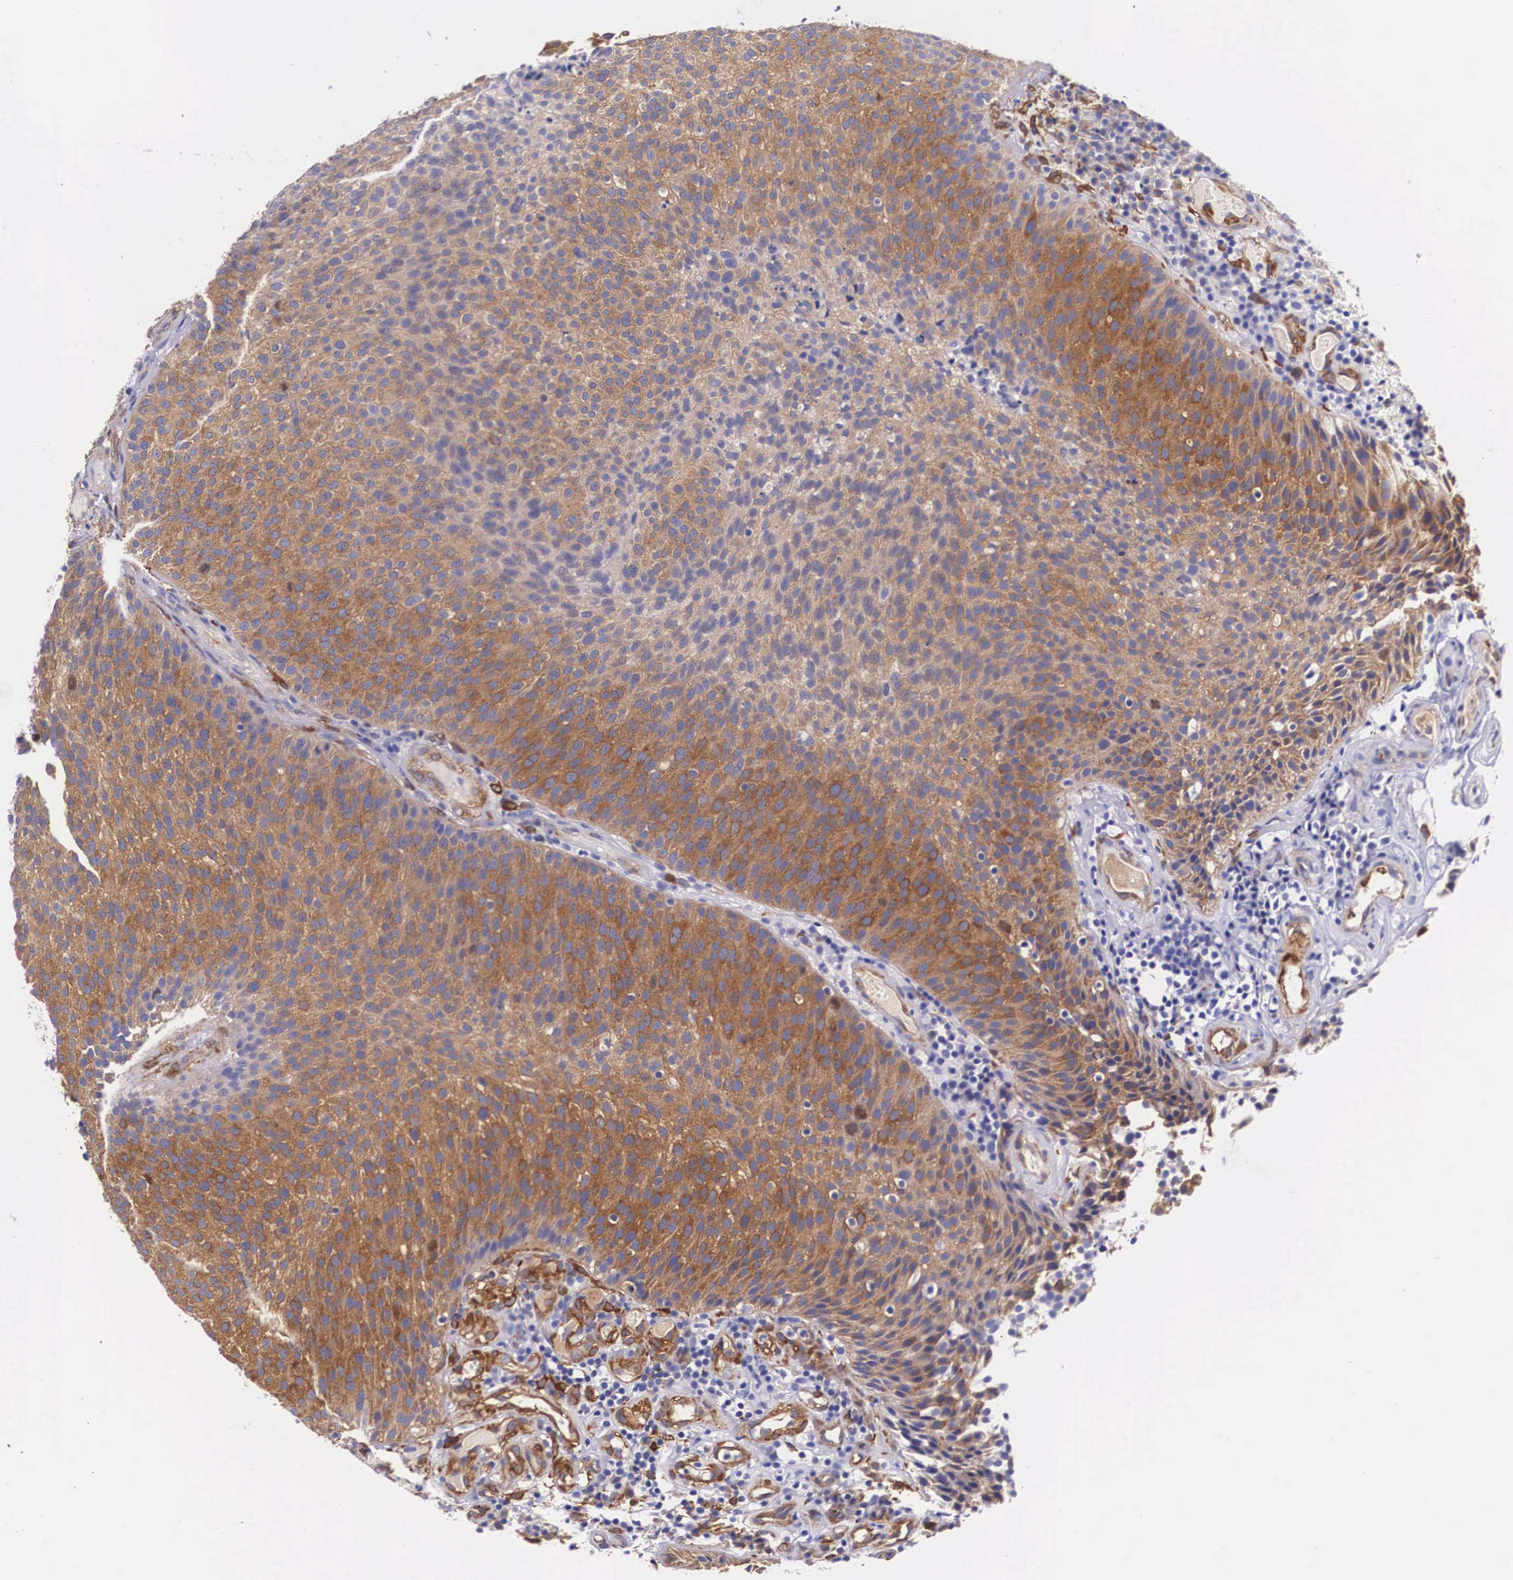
{"staining": {"intensity": "strong", "quantity": "25%-75%", "location": "cytoplasmic/membranous"}, "tissue": "urothelial cancer", "cell_type": "Tumor cells", "image_type": "cancer", "snomed": [{"axis": "morphology", "description": "Urothelial carcinoma, Low grade"}, {"axis": "topography", "description": "Urinary bladder"}], "caption": "Immunohistochemistry (IHC) photomicrograph of human low-grade urothelial carcinoma stained for a protein (brown), which reveals high levels of strong cytoplasmic/membranous expression in approximately 25%-75% of tumor cells.", "gene": "BCAR1", "patient": {"sex": "male", "age": 85}}